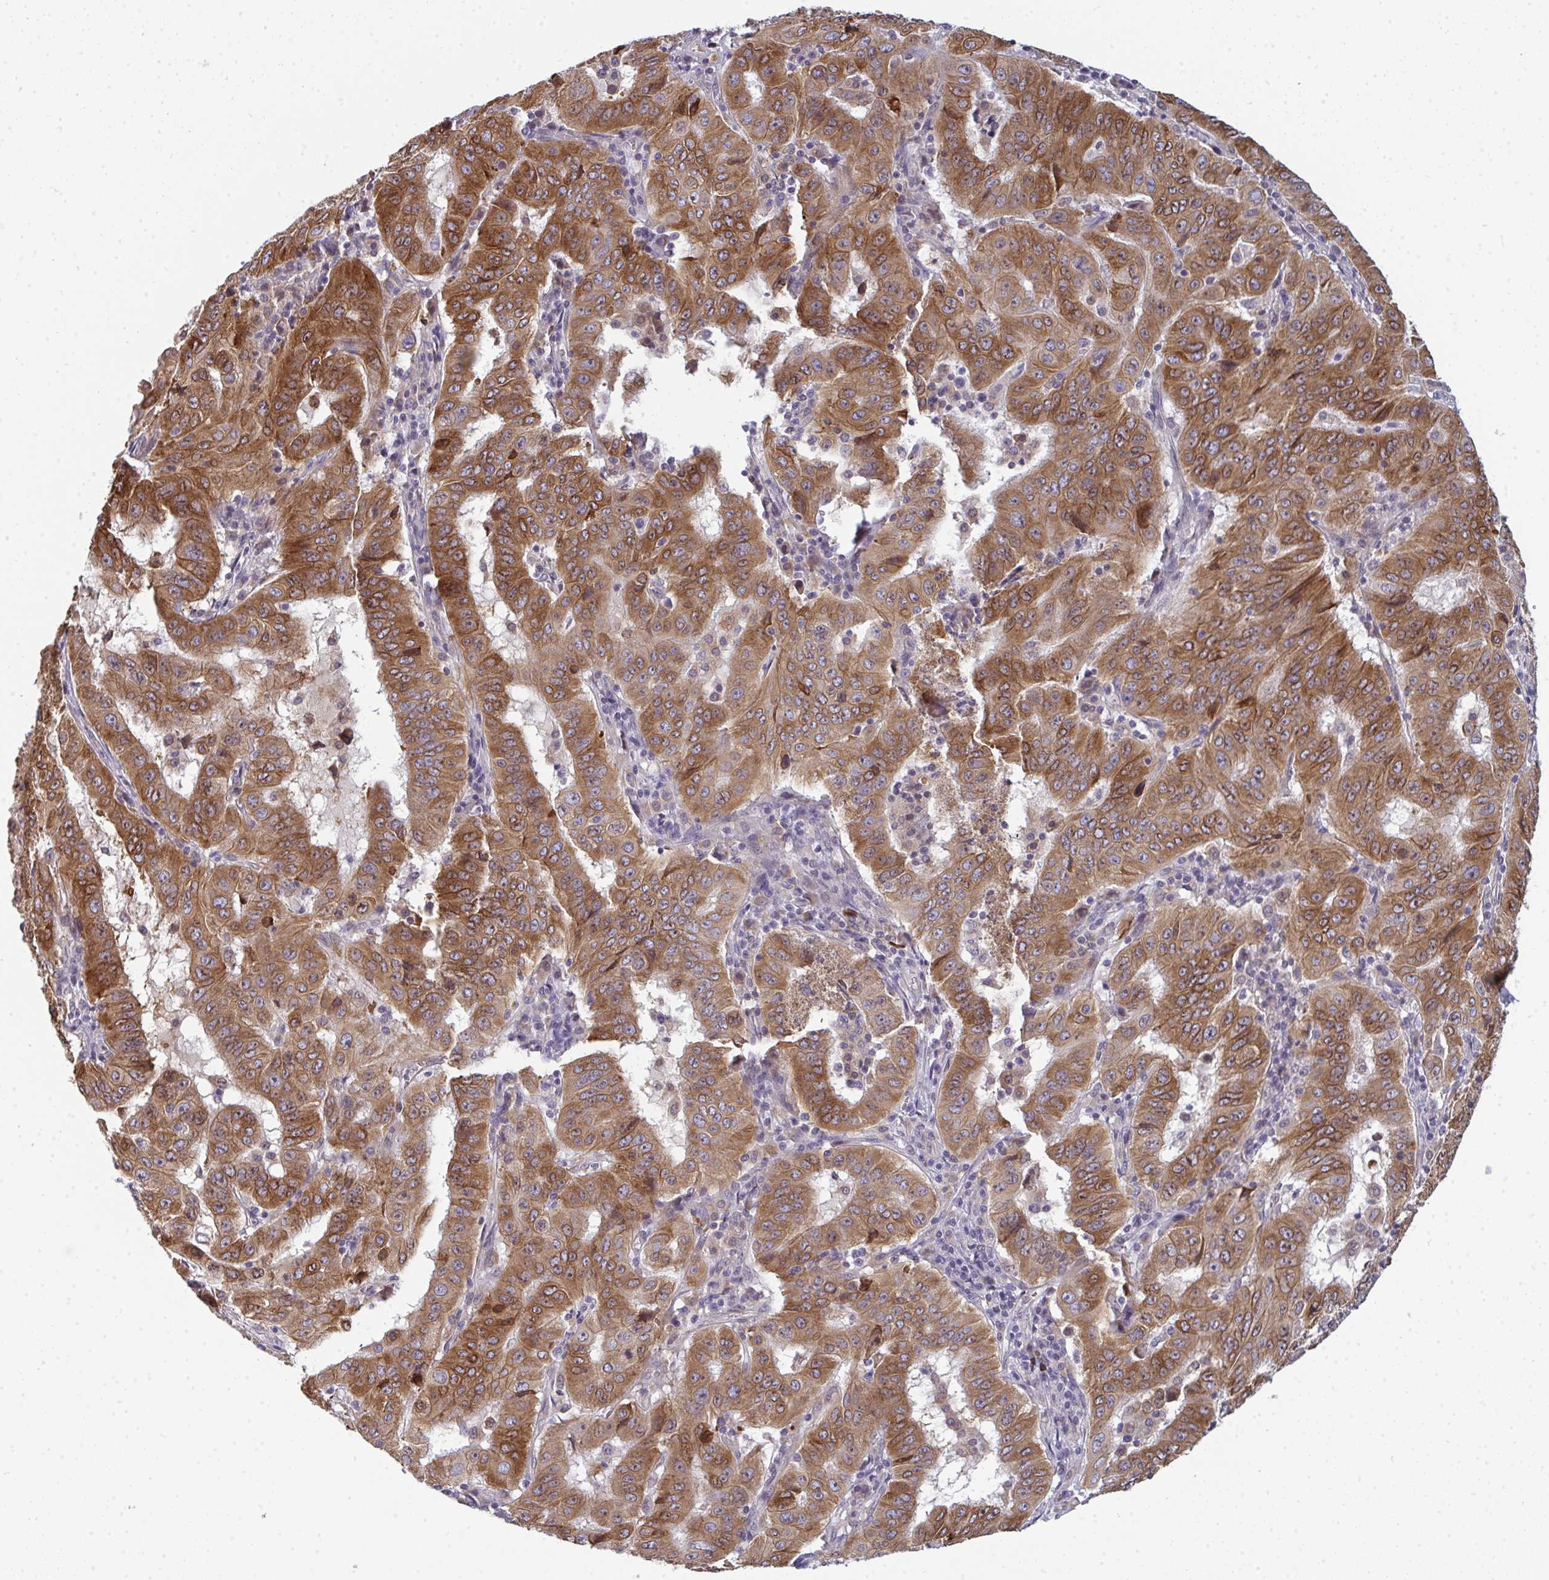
{"staining": {"intensity": "moderate", "quantity": ">75%", "location": "cytoplasmic/membranous"}, "tissue": "pancreatic cancer", "cell_type": "Tumor cells", "image_type": "cancer", "snomed": [{"axis": "morphology", "description": "Adenocarcinoma, NOS"}, {"axis": "topography", "description": "Pancreas"}], "caption": "Adenocarcinoma (pancreatic) tissue shows moderate cytoplasmic/membranous expression in approximately >75% of tumor cells, visualized by immunohistochemistry.", "gene": "LYSMD4", "patient": {"sex": "male", "age": 63}}